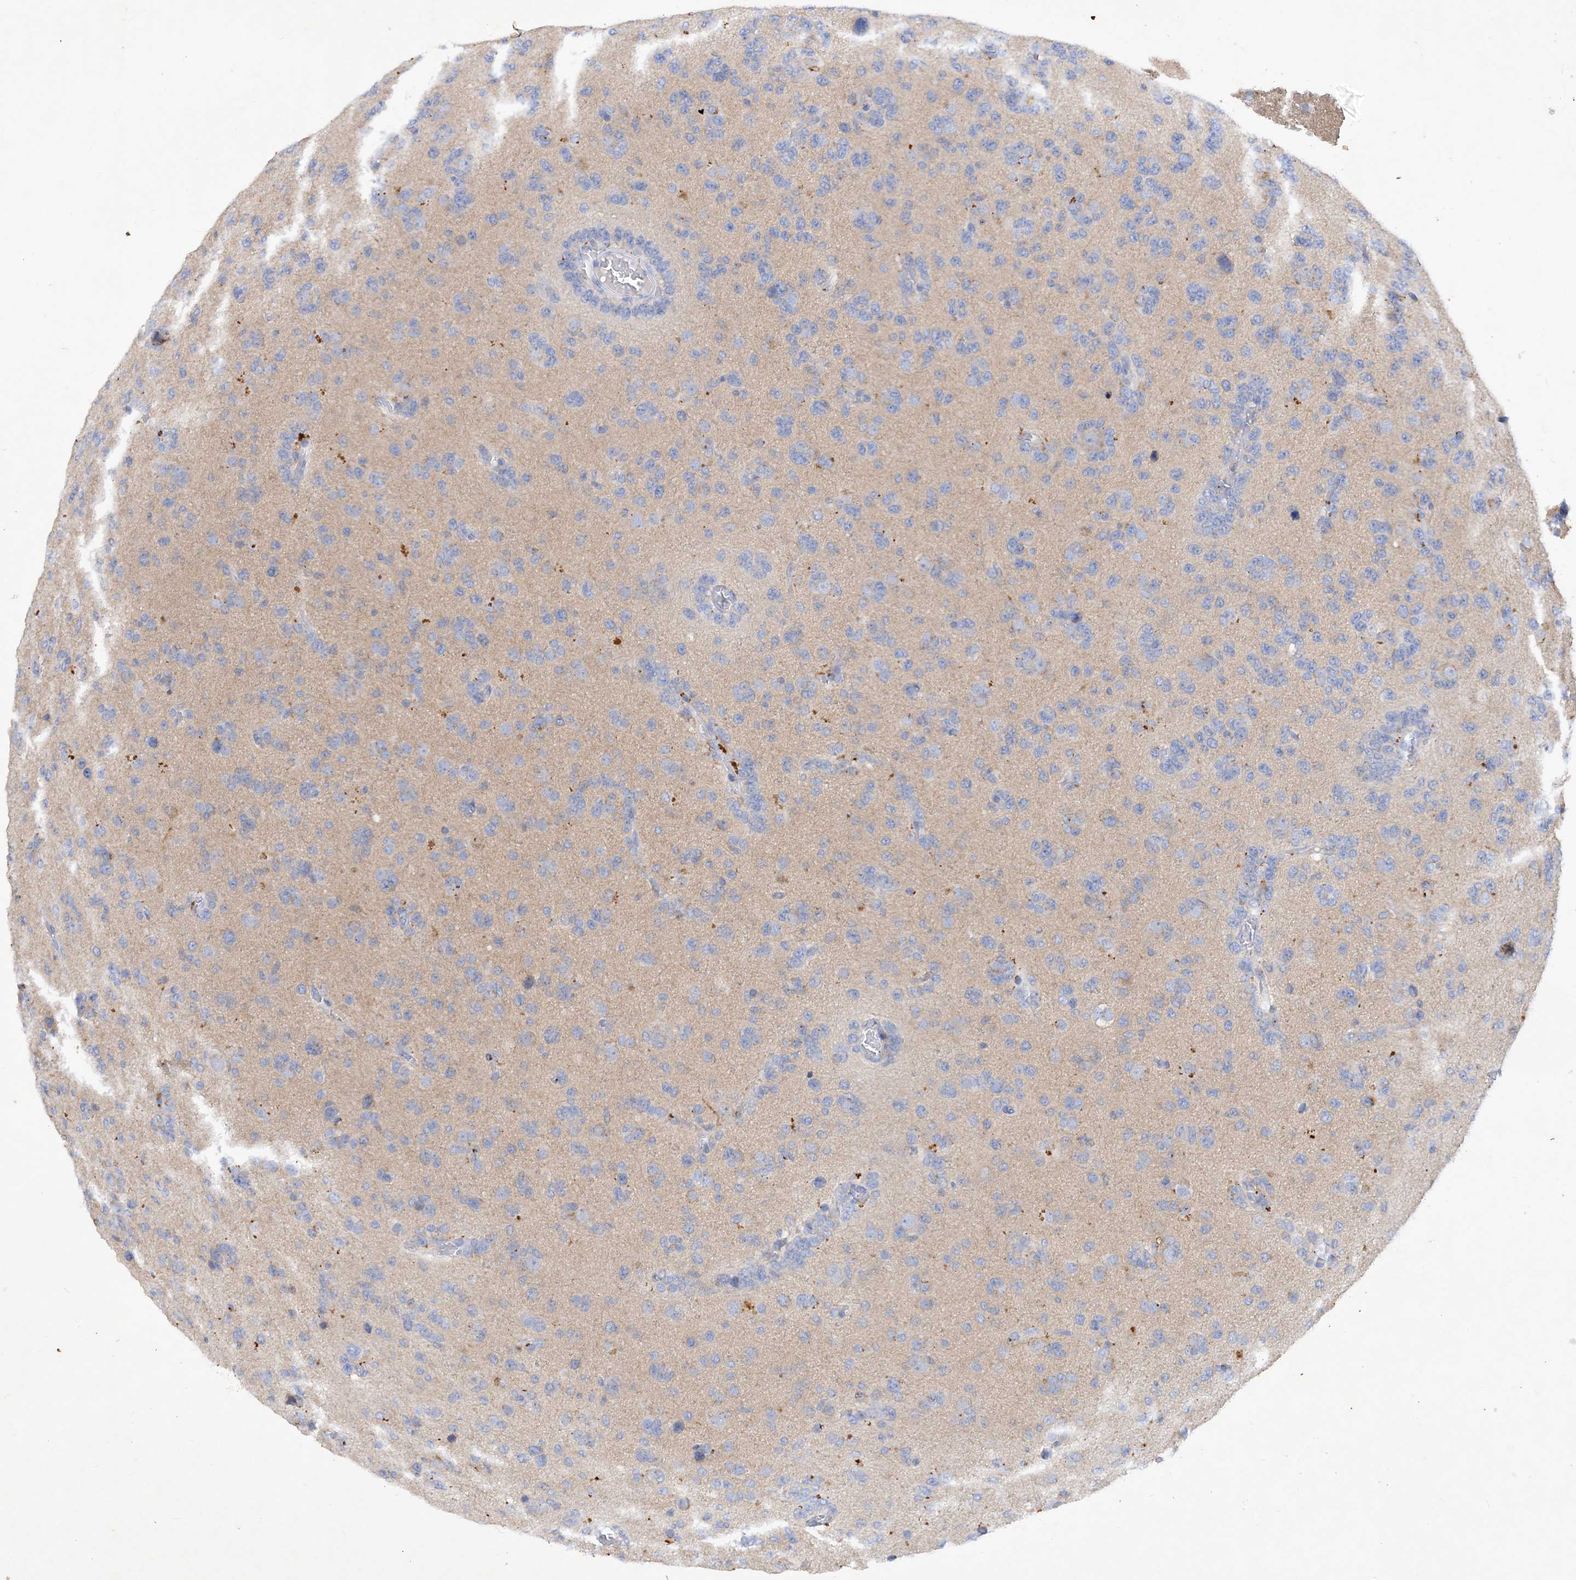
{"staining": {"intensity": "negative", "quantity": "none", "location": "none"}, "tissue": "glioma", "cell_type": "Tumor cells", "image_type": "cancer", "snomed": [{"axis": "morphology", "description": "Glioma, malignant, High grade"}, {"axis": "topography", "description": "Brain"}], "caption": "Immunohistochemistry photomicrograph of neoplastic tissue: human malignant glioma (high-grade) stained with DAB (3,3'-diaminobenzidine) displays no significant protein expression in tumor cells. (DAB (3,3'-diaminobenzidine) IHC with hematoxylin counter stain).", "gene": "GRINA", "patient": {"sex": "female", "age": 59}}